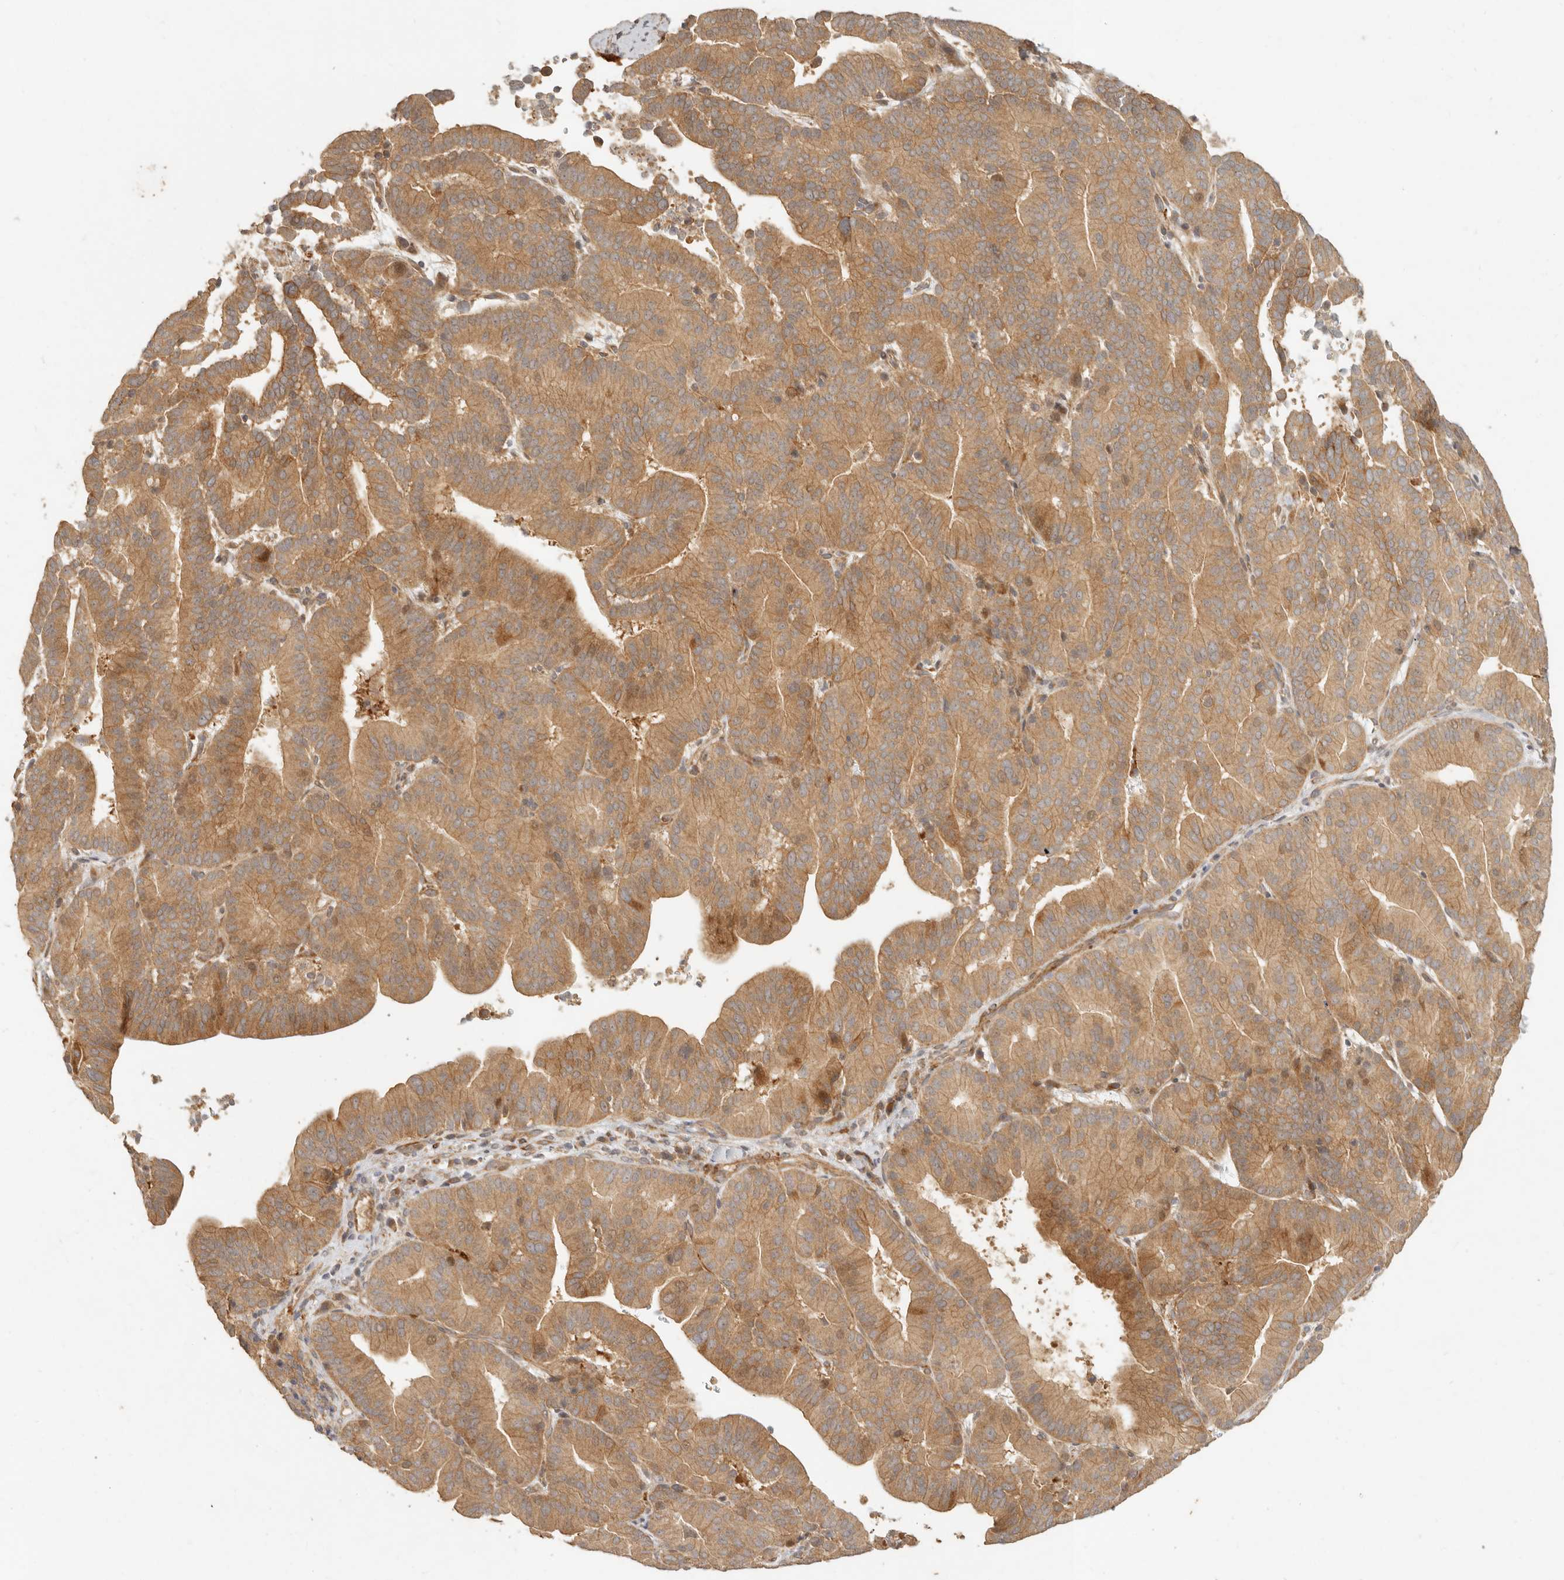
{"staining": {"intensity": "moderate", "quantity": ">75%", "location": "cytoplasmic/membranous"}, "tissue": "liver cancer", "cell_type": "Tumor cells", "image_type": "cancer", "snomed": [{"axis": "morphology", "description": "Cholangiocarcinoma"}, {"axis": "topography", "description": "Liver"}], "caption": "Protein staining shows moderate cytoplasmic/membranous expression in approximately >75% of tumor cells in liver cholangiocarcinoma.", "gene": "VIPR1", "patient": {"sex": "female", "age": 75}}